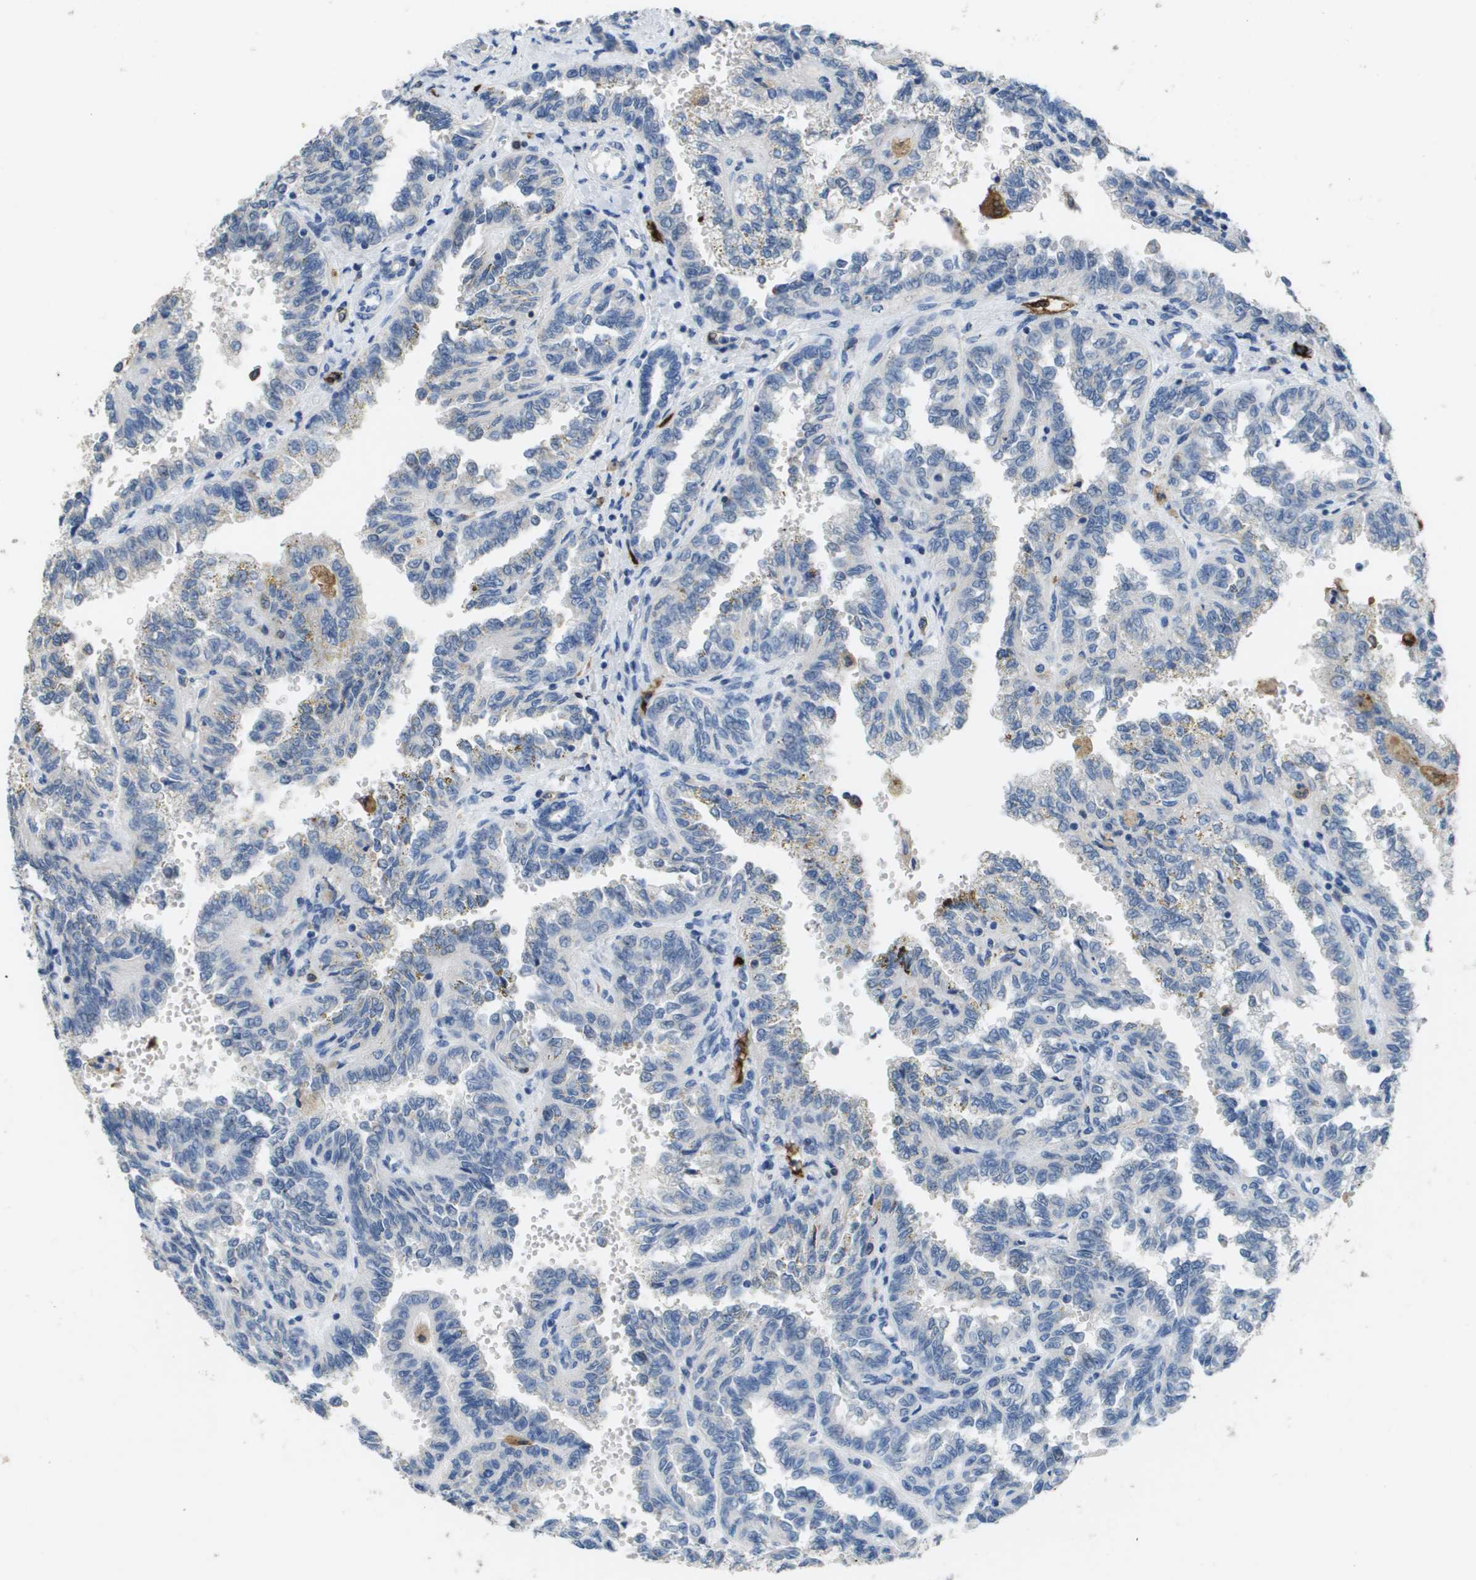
{"staining": {"intensity": "negative", "quantity": "none", "location": "none"}, "tissue": "renal cancer", "cell_type": "Tumor cells", "image_type": "cancer", "snomed": [{"axis": "morphology", "description": "Inflammation, NOS"}, {"axis": "morphology", "description": "Adenocarcinoma, NOS"}, {"axis": "topography", "description": "Kidney"}], "caption": "An IHC micrograph of renal cancer (adenocarcinoma) is shown. There is no staining in tumor cells of renal cancer (adenocarcinoma).", "gene": "FABP5", "patient": {"sex": "male", "age": 68}}